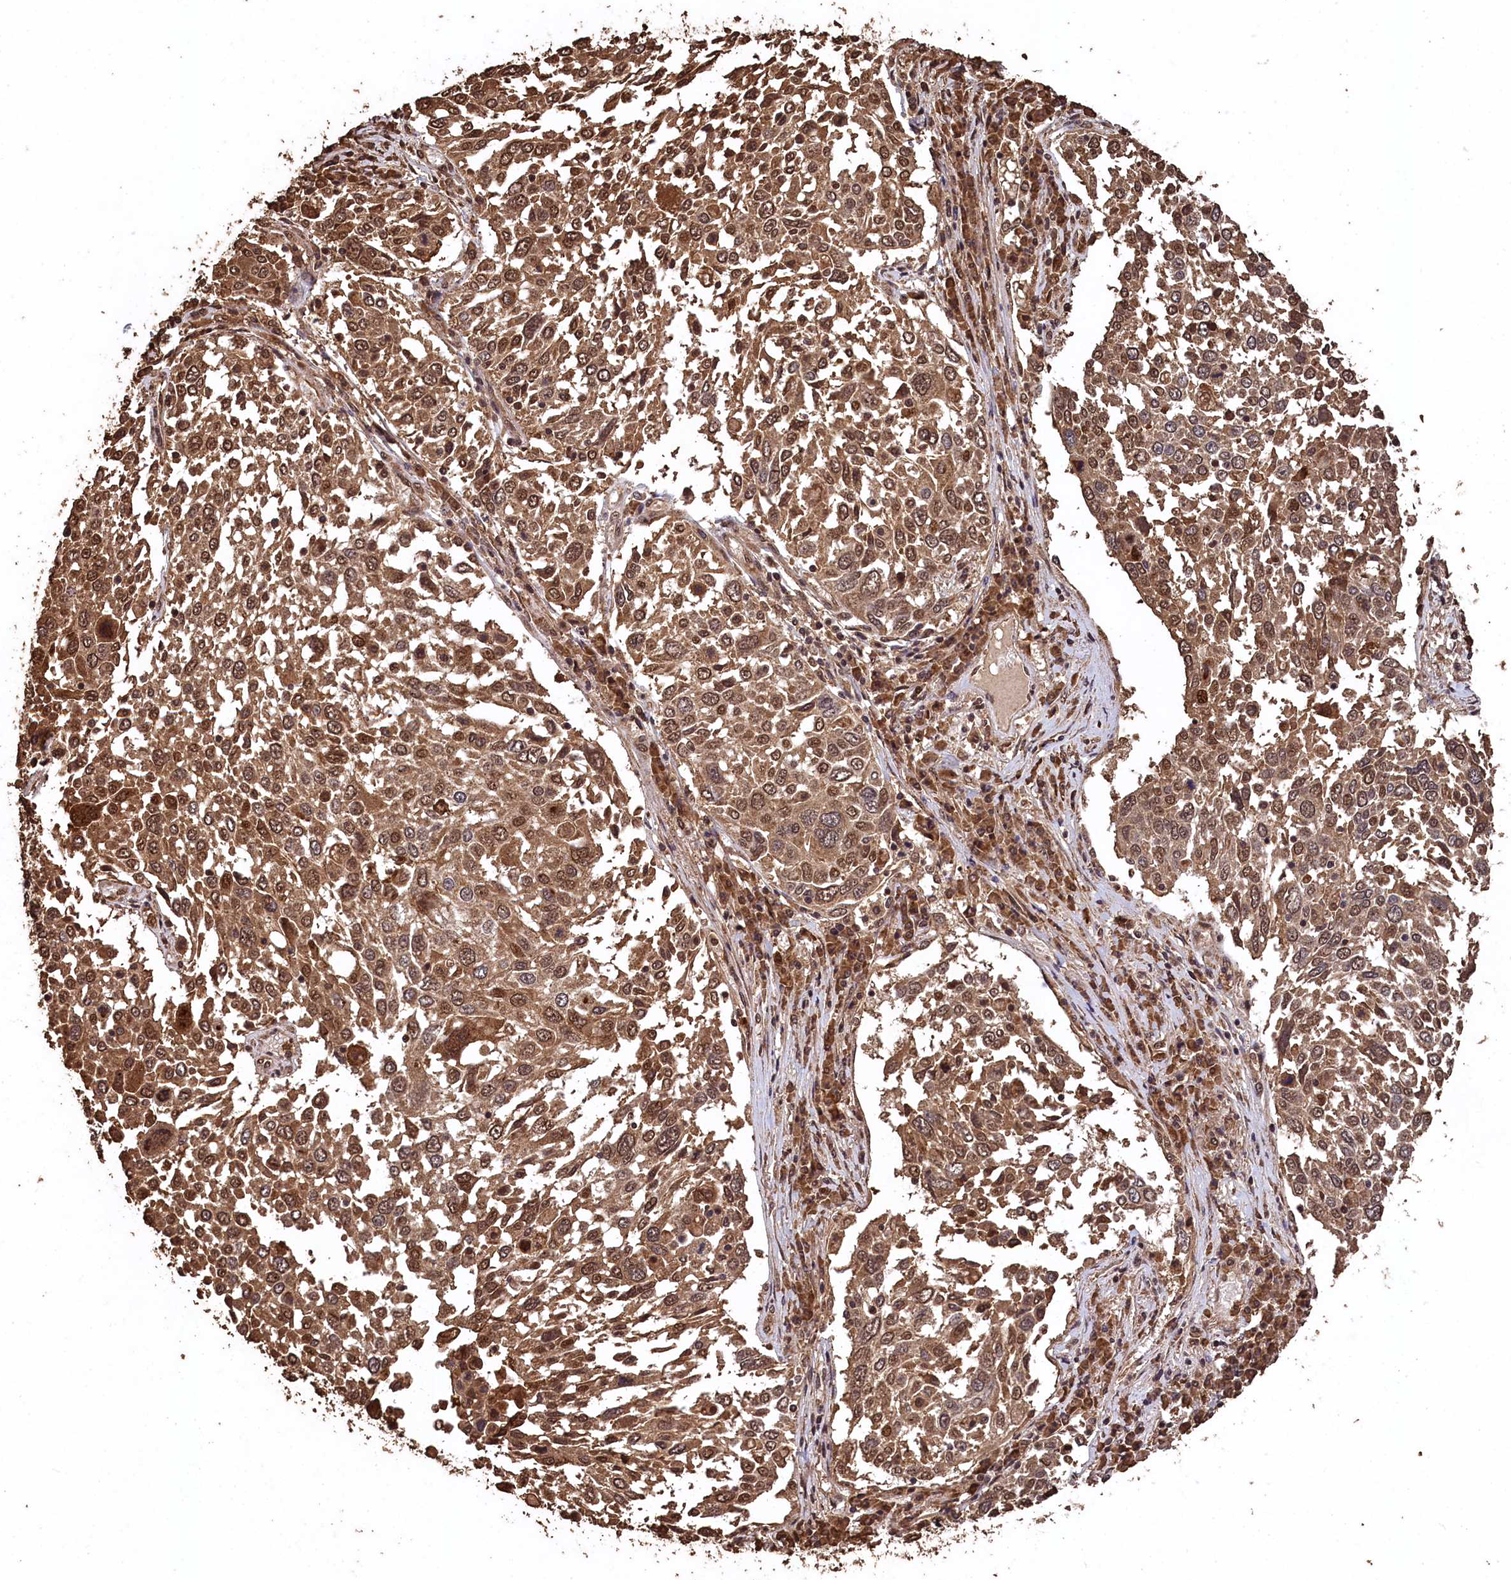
{"staining": {"intensity": "moderate", "quantity": ">75%", "location": "cytoplasmic/membranous,nuclear"}, "tissue": "lung cancer", "cell_type": "Tumor cells", "image_type": "cancer", "snomed": [{"axis": "morphology", "description": "Squamous cell carcinoma, NOS"}, {"axis": "topography", "description": "Lung"}], "caption": "Lung squamous cell carcinoma stained with a brown dye shows moderate cytoplasmic/membranous and nuclear positive positivity in approximately >75% of tumor cells.", "gene": "CEP57L1", "patient": {"sex": "male", "age": 65}}